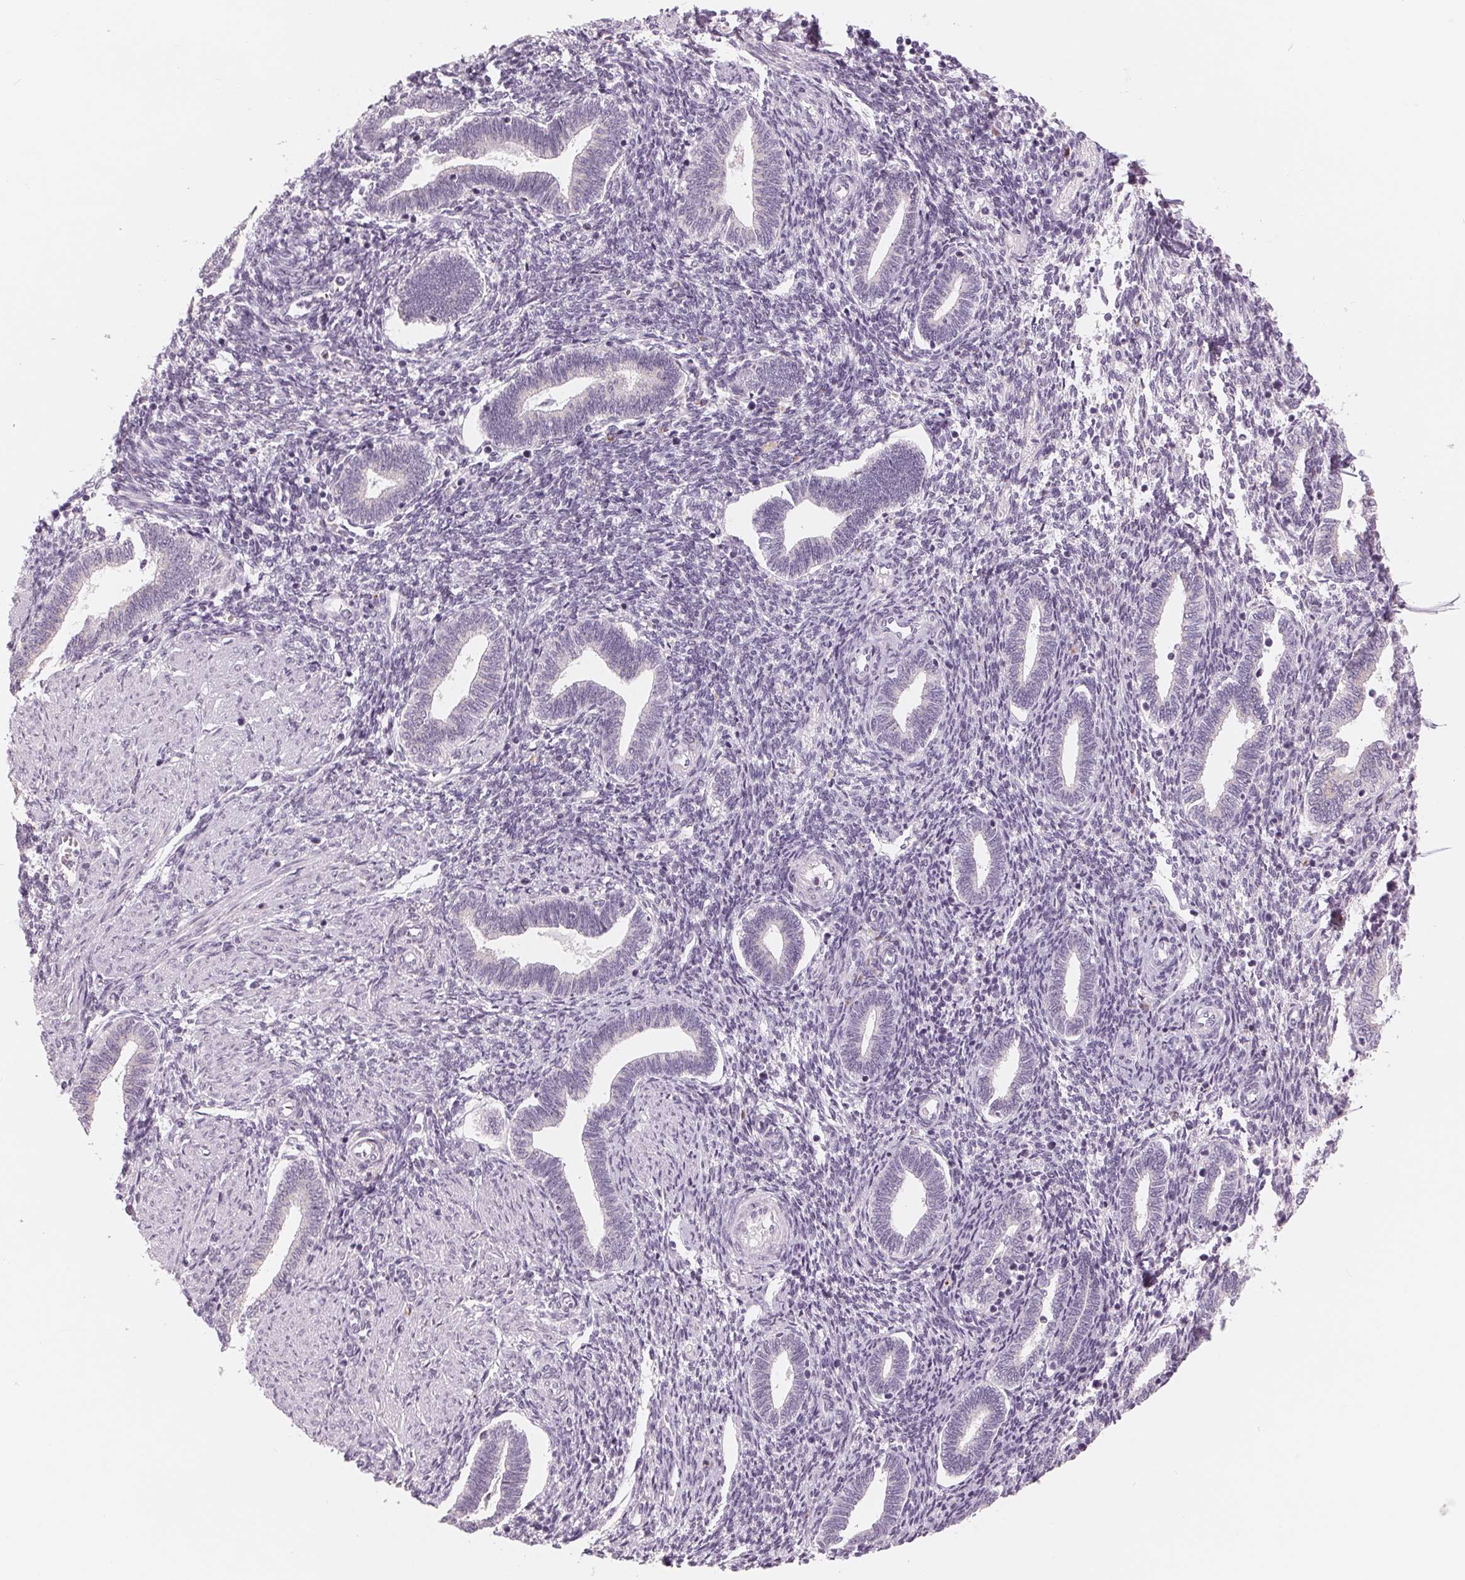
{"staining": {"intensity": "negative", "quantity": "none", "location": "none"}, "tissue": "endometrium", "cell_type": "Cells in endometrial stroma", "image_type": "normal", "snomed": [{"axis": "morphology", "description": "Normal tissue, NOS"}, {"axis": "topography", "description": "Endometrium"}], "caption": "Immunohistochemistry histopathology image of normal human endometrium stained for a protein (brown), which exhibits no expression in cells in endometrial stroma.", "gene": "IL9R", "patient": {"sex": "female", "age": 42}}